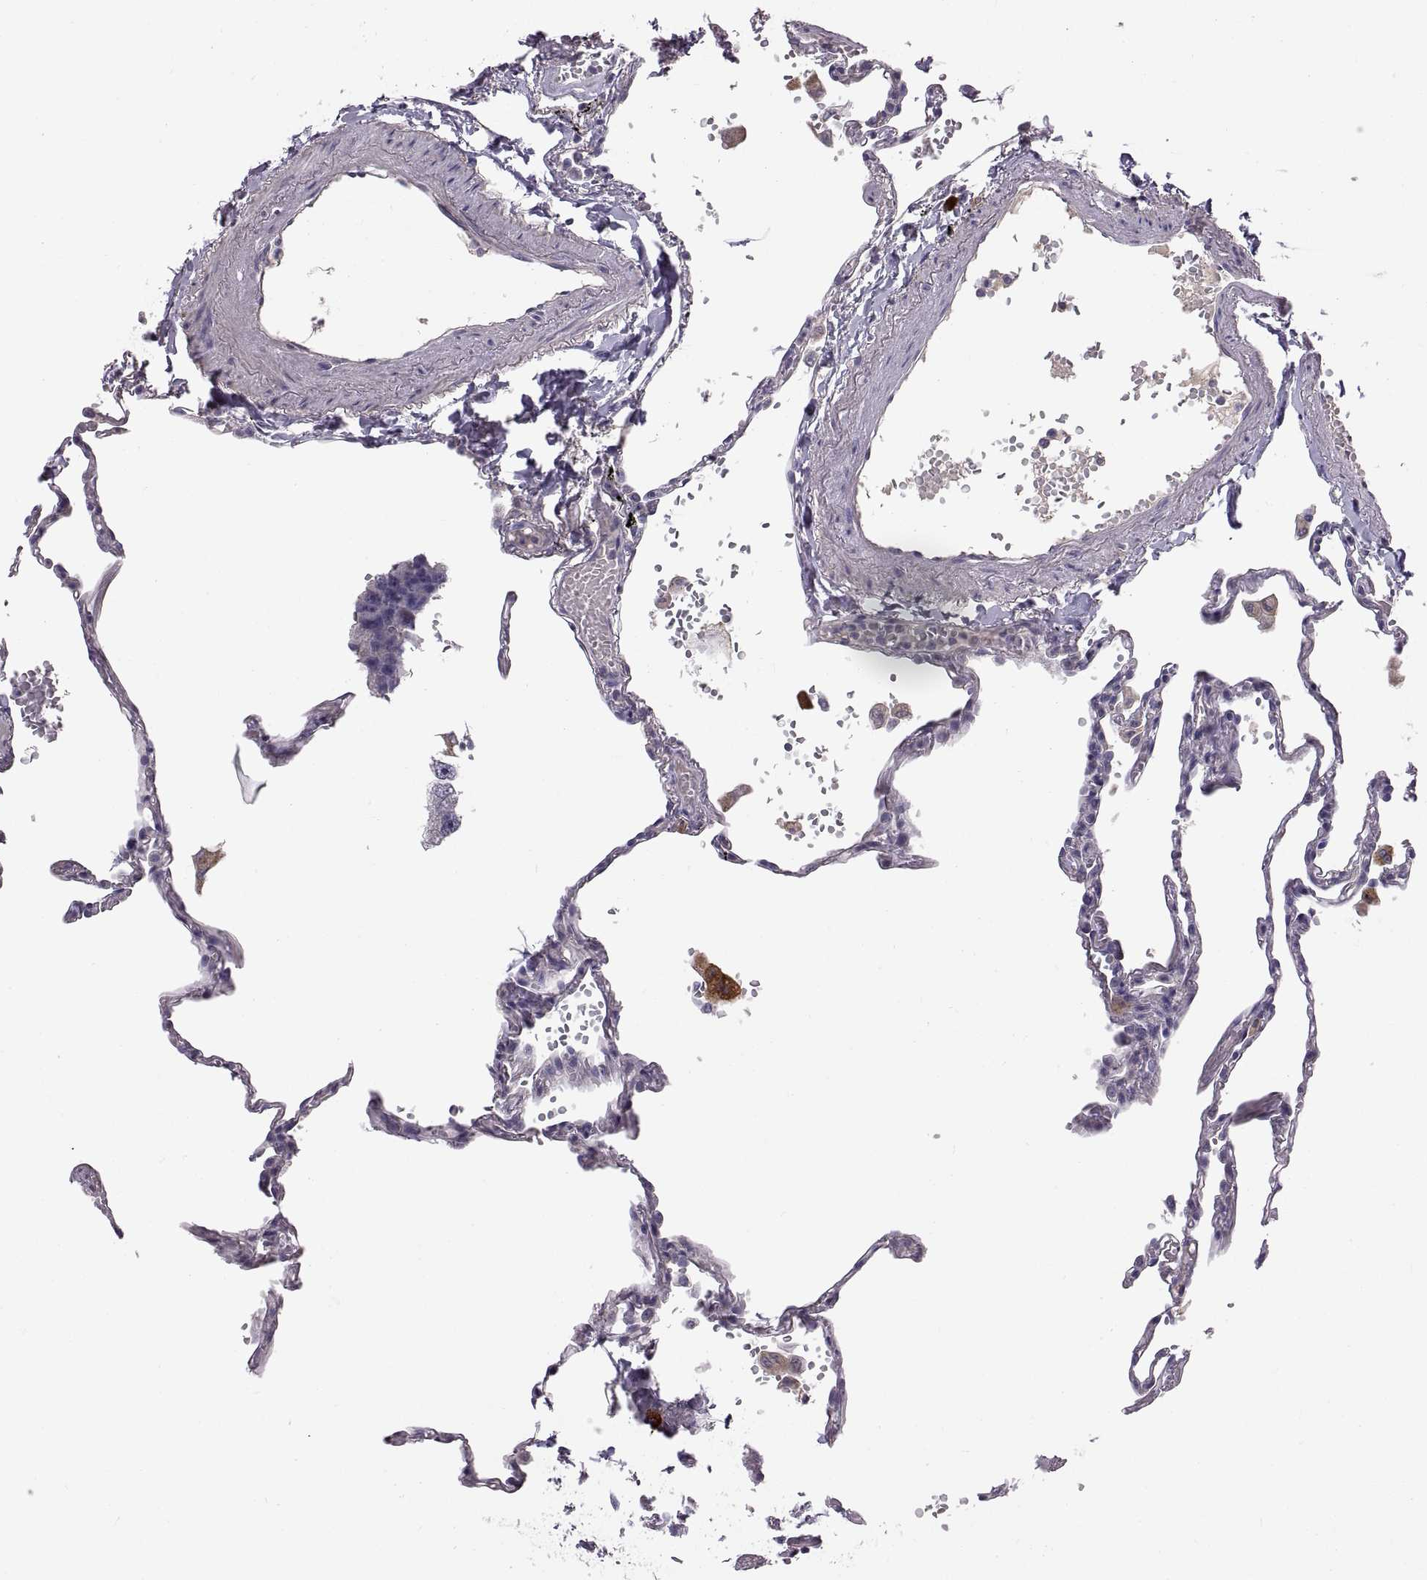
{"staining": {"intensity": "negative", "quantity": "none", "location": "none"}, "tissue": "lung", "cell_type": "Alveolar cells", "image_type": "normal", "snomed": [{"axis": "morphology", "description": "Normal tissue, NOS"}, {"axis": "topography", "description": "Lung"}], "caption": "The photomicrograph demonstrates no significant positivity in alveolar cells of lung.", "gene": "WFDC8", "patient": {"sex": "male", "age": 78}}